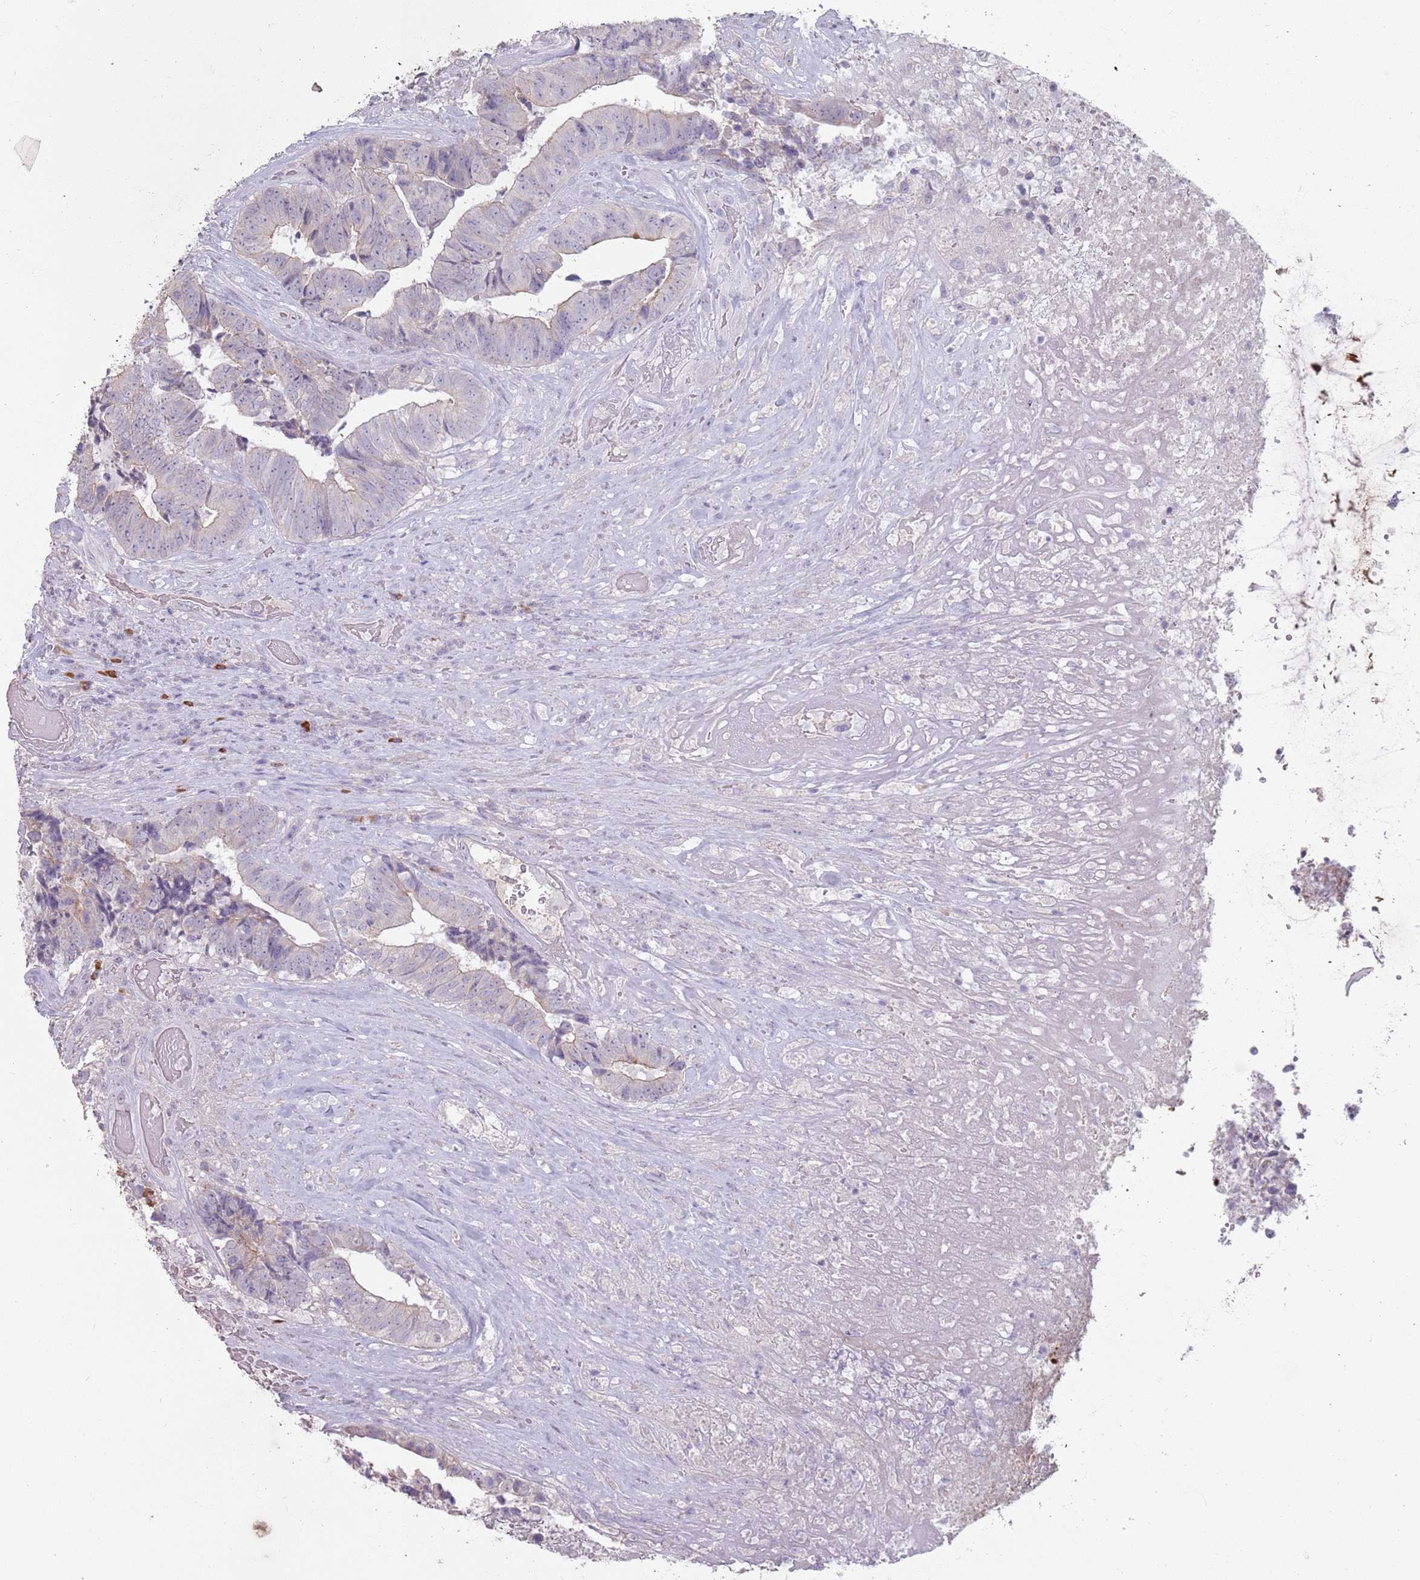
{"staining": {"intensity": "weak", "quantity": "<25%", "location": "cytoplasmic/membranous"}, "tissue": "colorectal cancer", "cell_type": "Tumor cells", "image_type": "cancer", "snomed": [{"axis": "morphology", "description": "Adenocarcinoma, NOS"}, {"axis": "topography", "description": "Rectum"}], "caption": "DAB immunohistochemical staining of colorectal cancer demonstrates no significant expression in tumor cells.", "gene": "STYK1", "patient": {"sex": "male", "age": 72}}